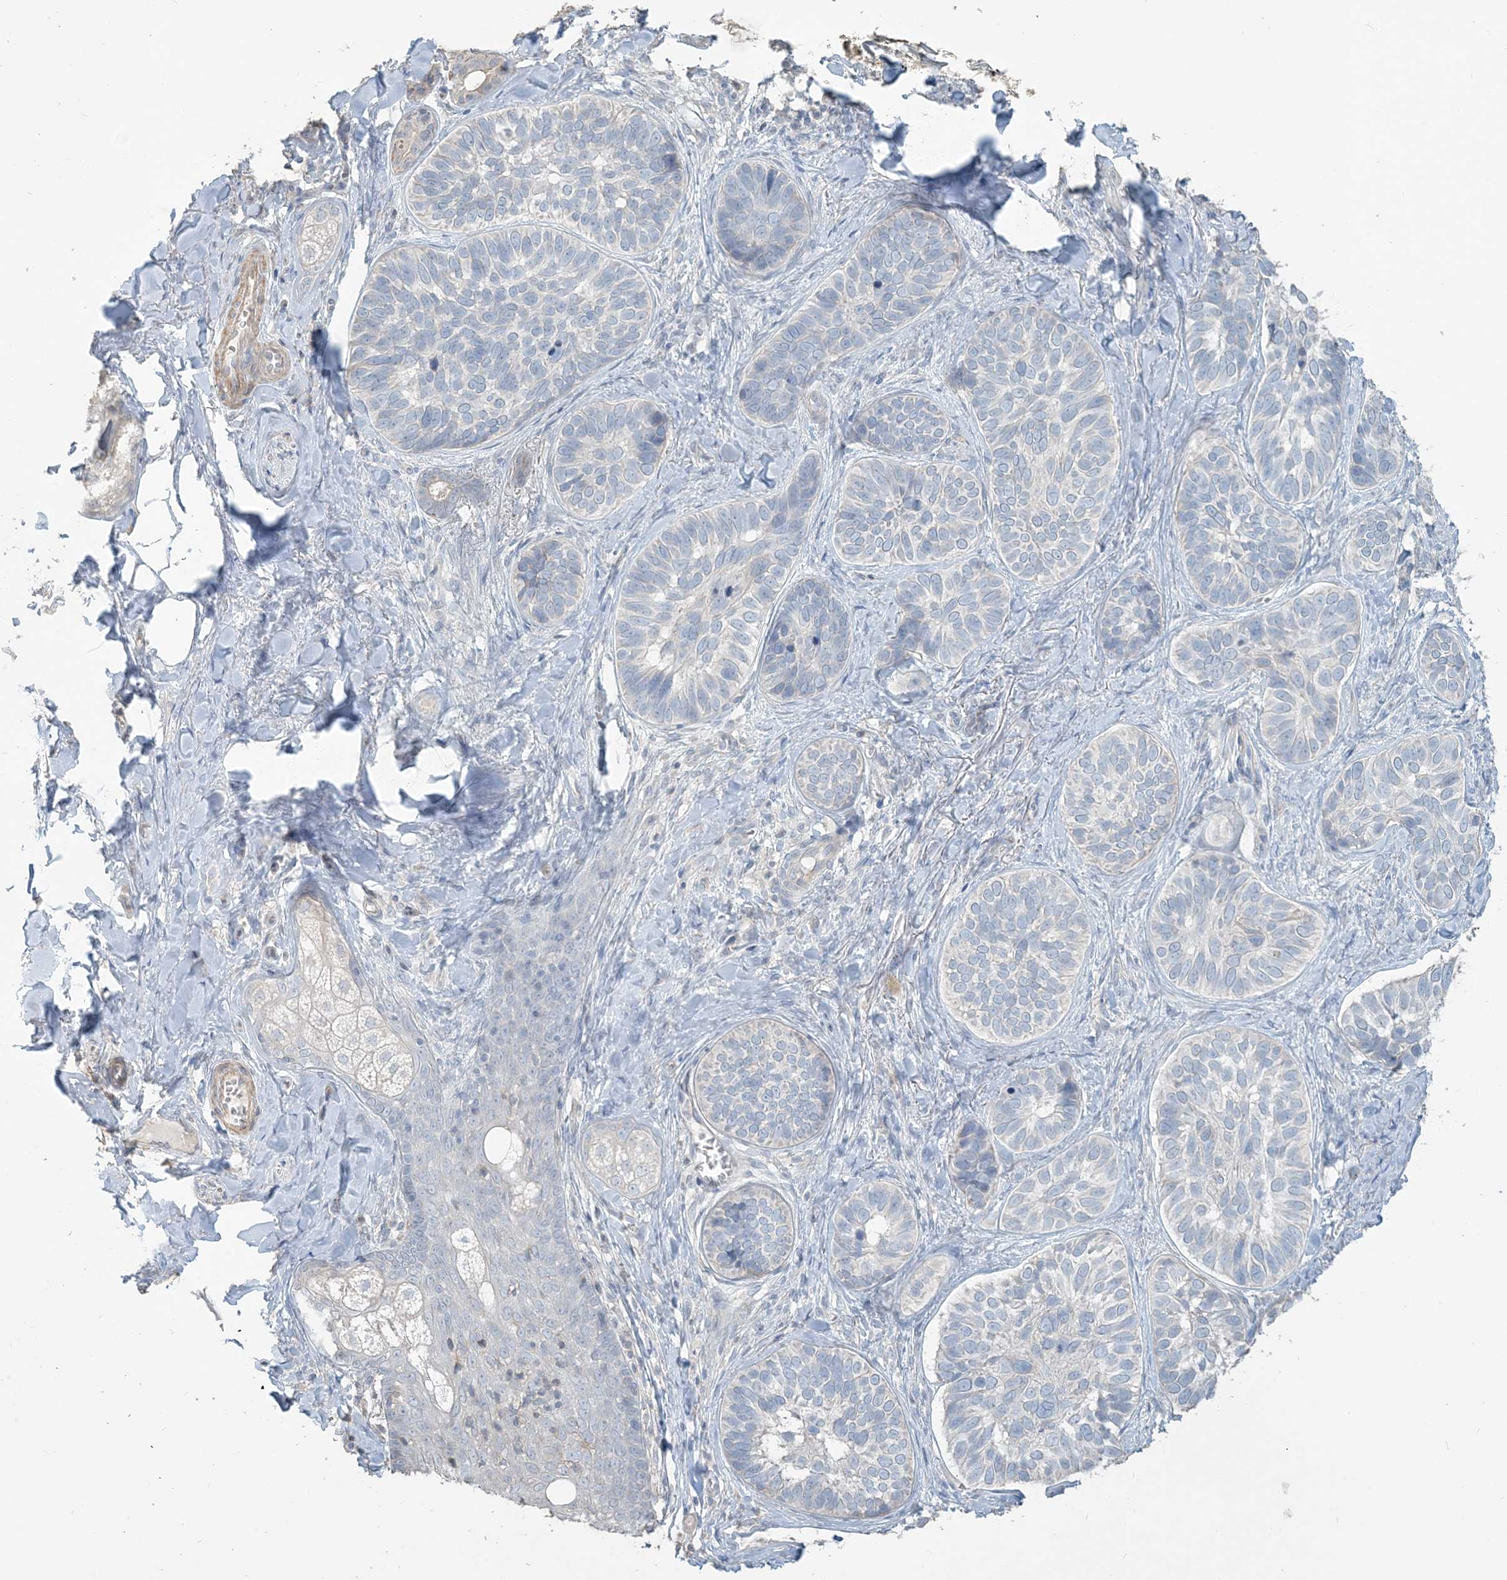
{"staining": {"intensity": "negative", "quantity": "none", "location": "none"}, "tissue": "skin cancer", "cell_type": "Tumor cells", "image_type": "cancer", "snomed": [{"axis": "morphology", "description": "Basal cell carcinoma"}, {"axis": "topography", "description": "Skin"}], "caption": "High magnification brightfield microscopy of skin cancer (basal cell carcinoma) stained with DAB (brown) and counterstained with hematoxylin (blue): tumor cells show no significant positivity. The staining is performed using DAB (3,3'-diaminobenzidine) brown chromogen with nuclei counter-stained in using hematoxylin.", "gene": "NPHS2", "patient": {"sex": "male", "age": 62}}